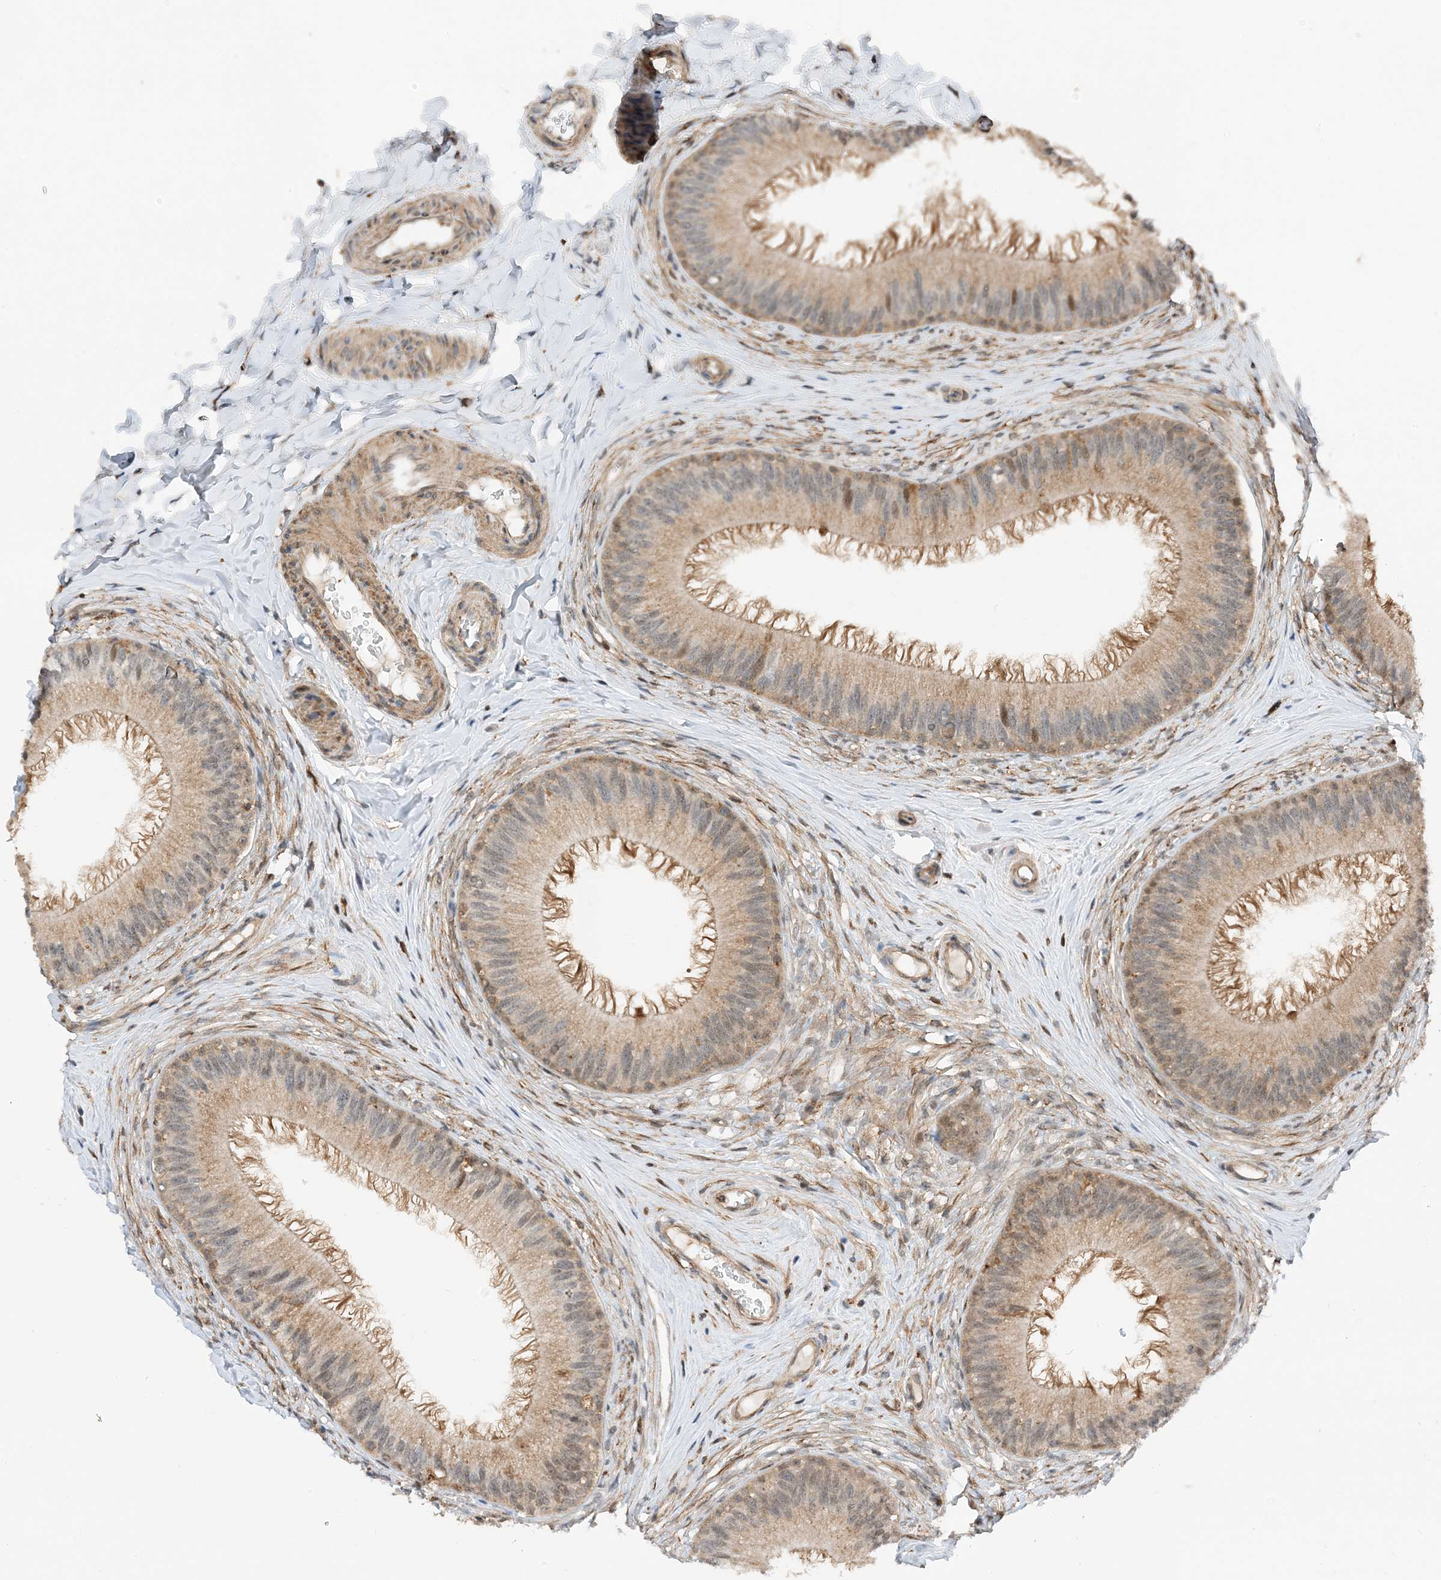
{"staining": {"intensity": "moderate", "quantity": ">75%", "location": "cytoplasmic/membranous,nuclear"}, "tissue": "epididymis", "cell_type": "Glandular cells", "image_type": "normal", "snomed": [{"axis": "morphology", "description": "Normal tissue, NOS"}, {"axis": "topography", "description": "Epididymis"}], "caption": "A brown stain shows moderate cytoplasmic/membranous,nuclear positivity of a protein in glandular cells of unremarkable epididymis.", "gene": "TATDN3", "patient": {"sex": "male", "age": 27}}